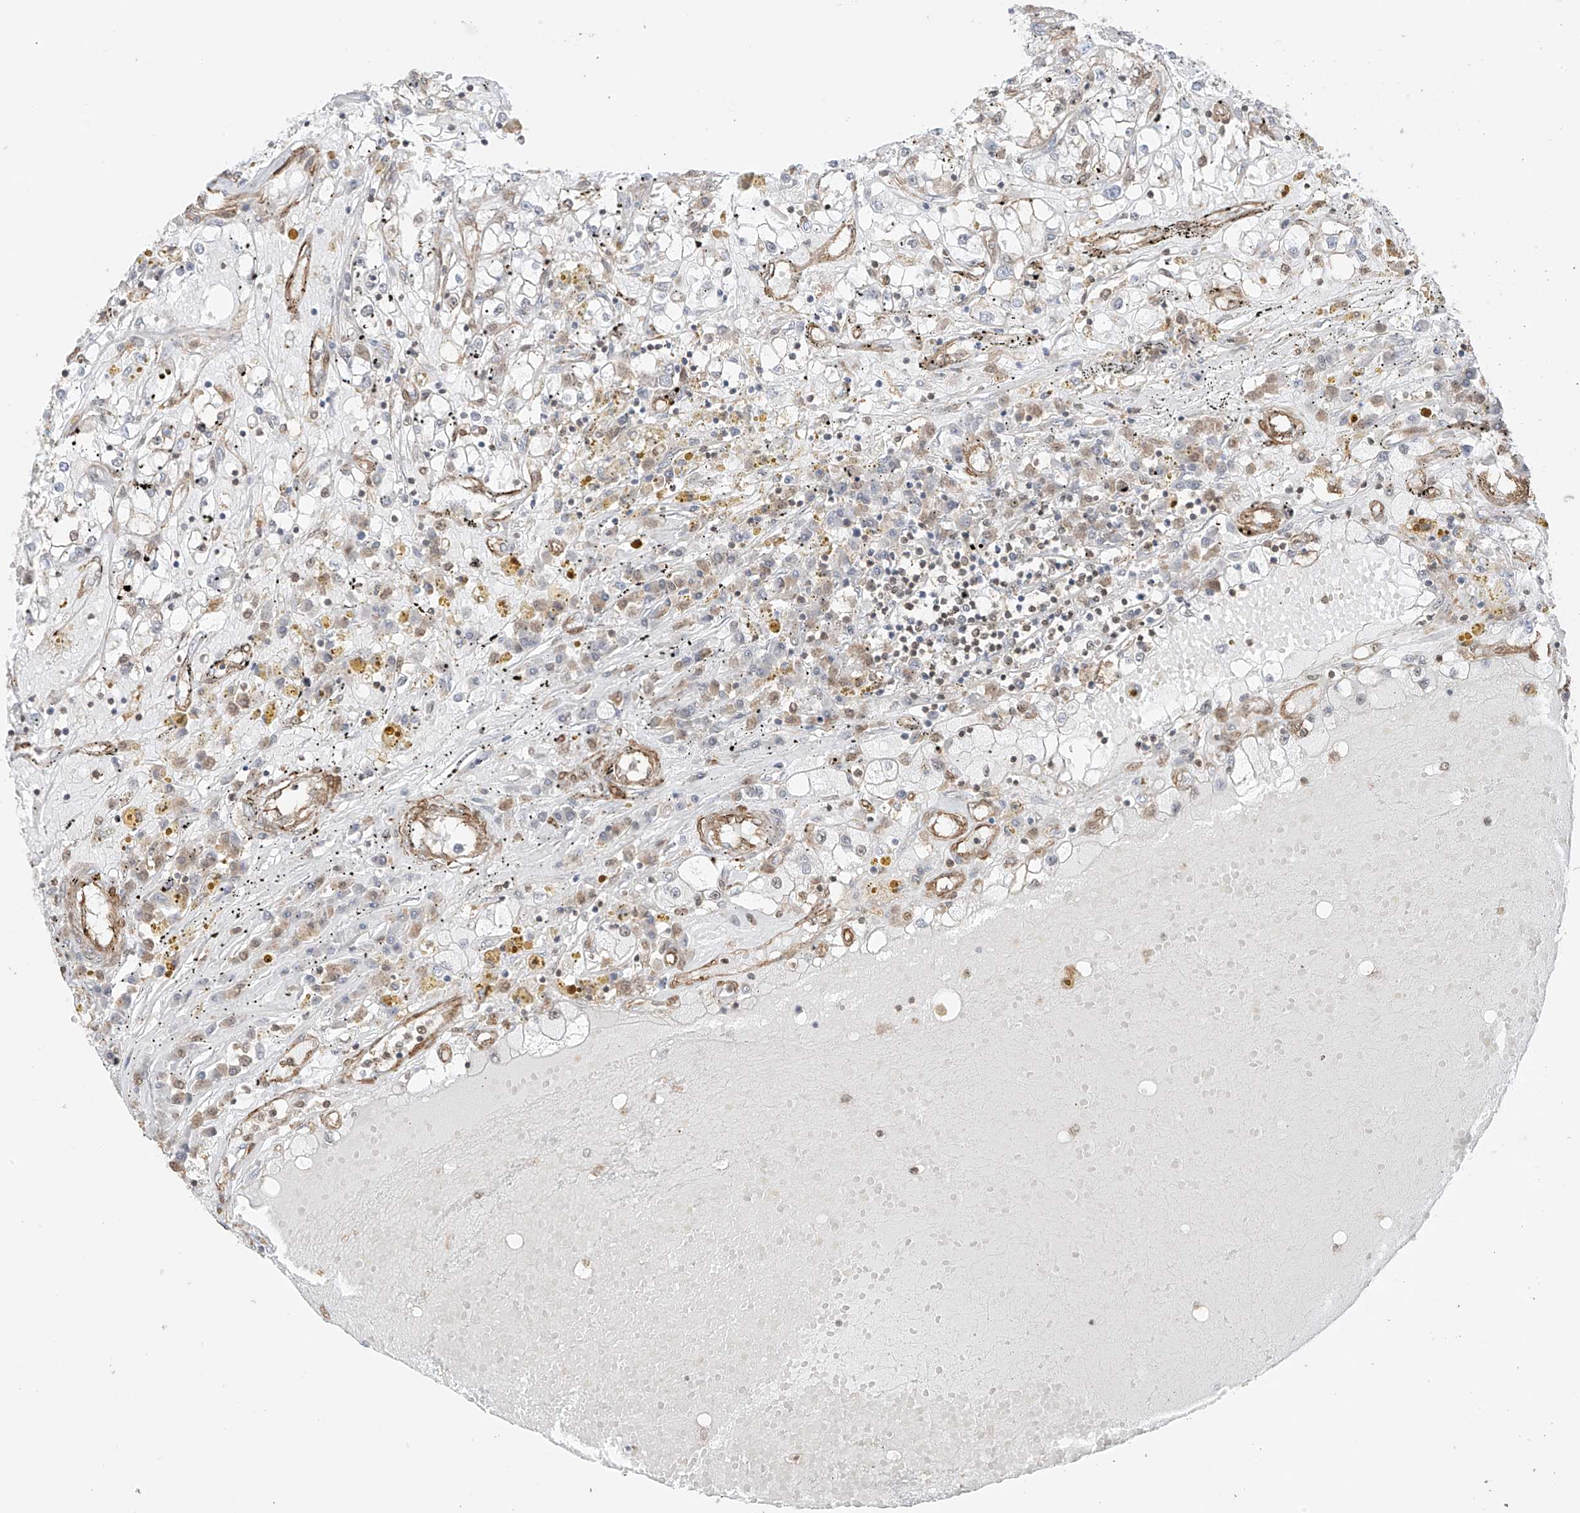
{"staining": {"intensity": "weak", "quantity": "<25%", "location": "cytoplasmic/membranous,nuclear"}, "tissue": "renal cancer", "cell_type": "Tumor cells", "image_type": "cancer", "snomed": [{"axis": "morphology", "description": "Adenocarcinoma, NOS"}, {"axis": "topography", "description": "Kidney"}], "caption": "Immunohistochemistry (IHC) of renal adenocarcinoma shows no staining in tumor cells.", "gene": "TTLL5", "patient": {"sex": "male", "age": 56}}